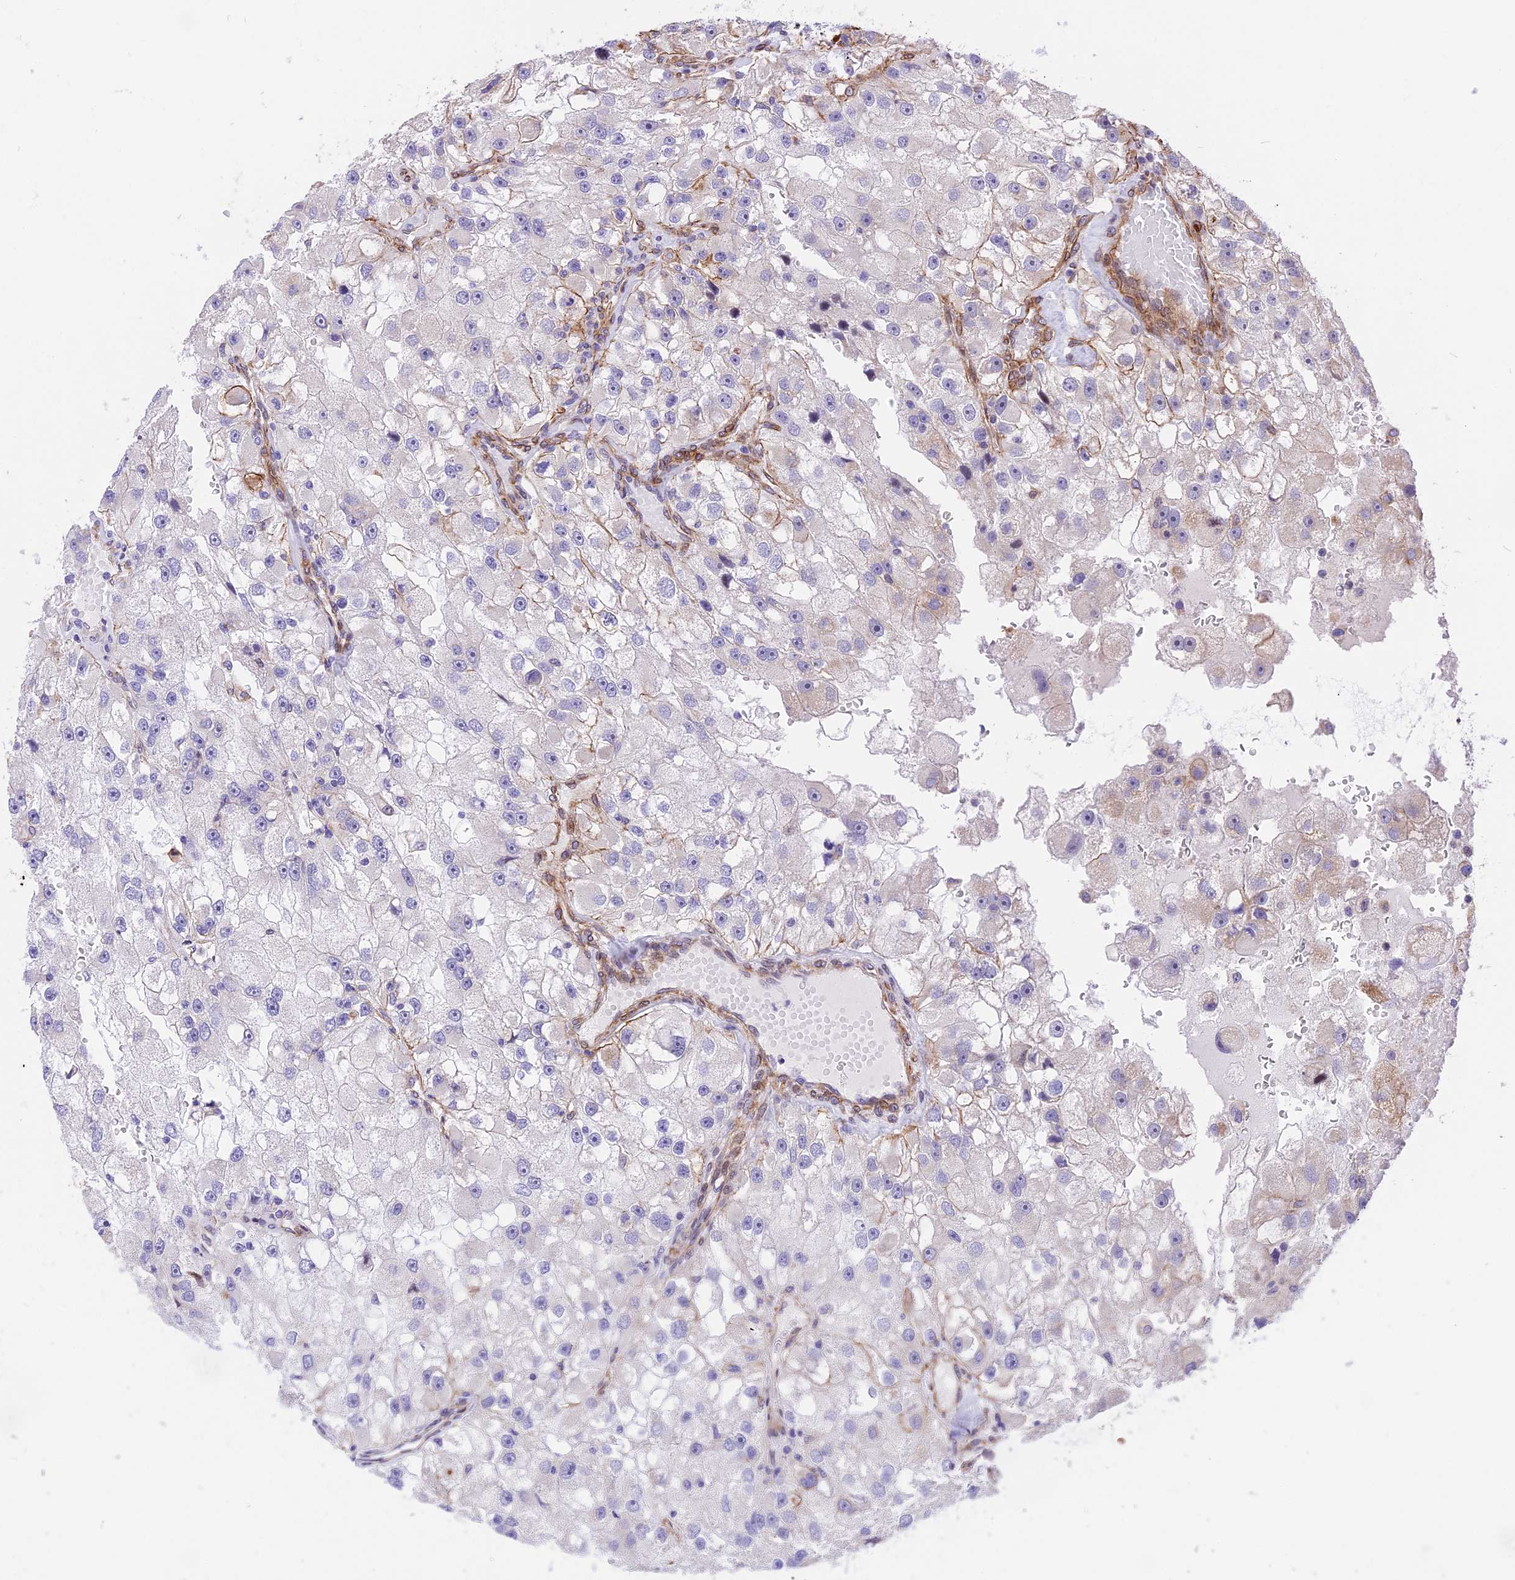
{"staining": {"intensity": "negative", "quantity": "none", "location": "none"}, "tissue": "renal cancer", "cell_type": "Tumor cells", "image_type": "cancer", "snomed": [{"axis": "morphology", "description": "Adenocarcinoma, NOS"}, {"axis": "topography", "description": "Kidney"}], "caption": "Tumor cells are negative for brown protein staining in adenocarcinoma (renal).", "gene": "R3HDM4", "patient": {"sex": "male", "age": 63}}